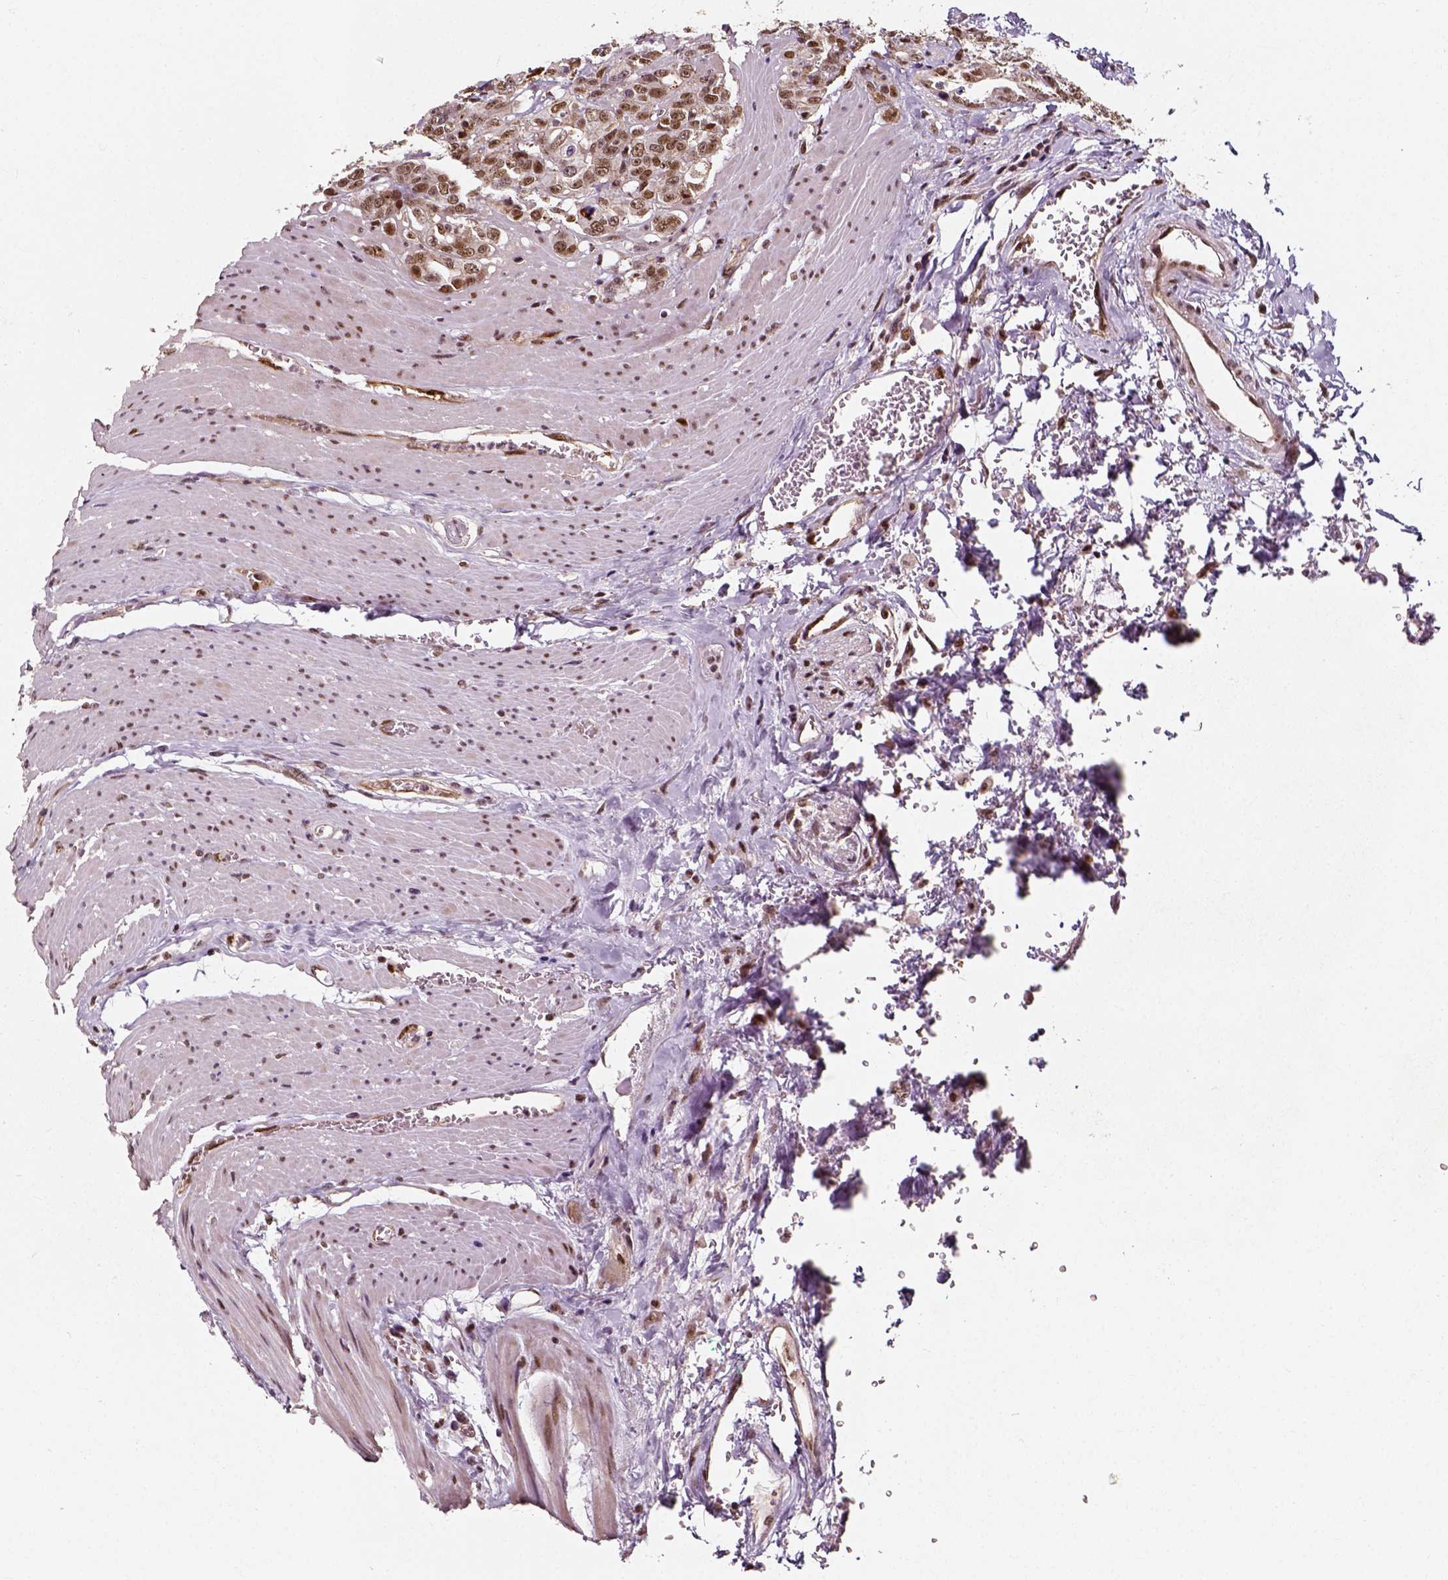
{"staining": {"intensity": "moderate", "quantity": ">75%", "location": "nuclear"}, "tissue": "colorectal cancer", "cell_type": "Tumor cells", "image_type": "cancer", "snomed": [{"axis": "morphology", "description": "Adenocarcinoma, NOS"}, {"axis": "topography", "description": "Rectum"}], "caption": "Immunohistochemistry image of neoplastic tissue: human adenocarcinoma (colorectal) stained using IHC demonstrates medium levels of moderate protein expression localized specifically in the nuclear of tumor cells, appearing as a nuclear brown color.", "gene": "NACC1", "patient": {"sex": "female", "age": 62}}